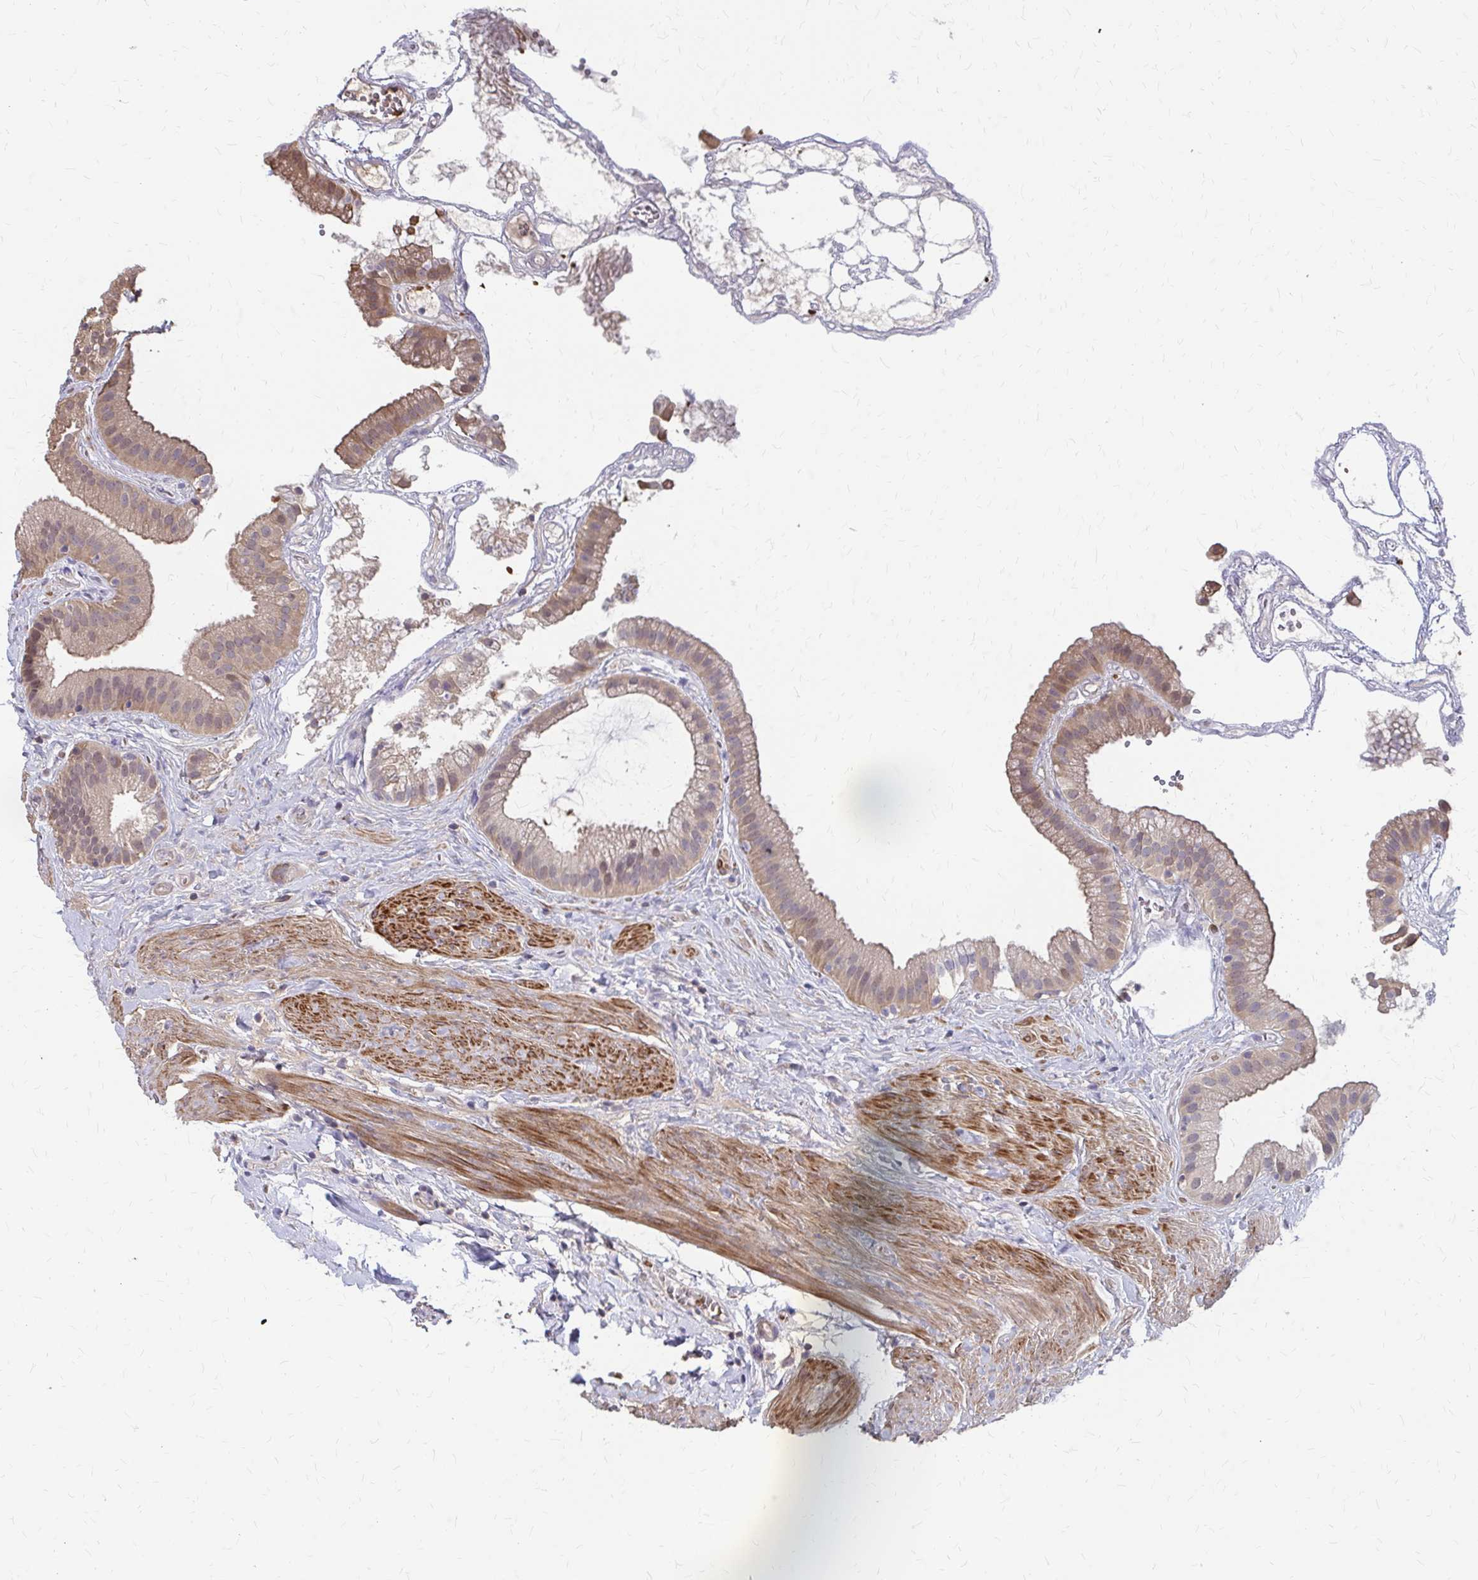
{"staining": {"intensity": "moderate", "quantity": "25%-75%", "location": "cytoplasmic/membranous"}, "tissue": "gallbladder", "cell_type": "Glandular cells", "image_type": "normal", "snomed": [{"axis": "morphology", "description": "Normal tissue, NOS"}, {"axis": "topography", "description": "Gallbladder"}], "caption": "Protein expression analysis of benign gallbladder displays moderate cytoplasmic/membranous positivity in about 25%-75% of glandular cells.", "gene": "IFI44L", "patient": {"sex": "female", "age": 63}}